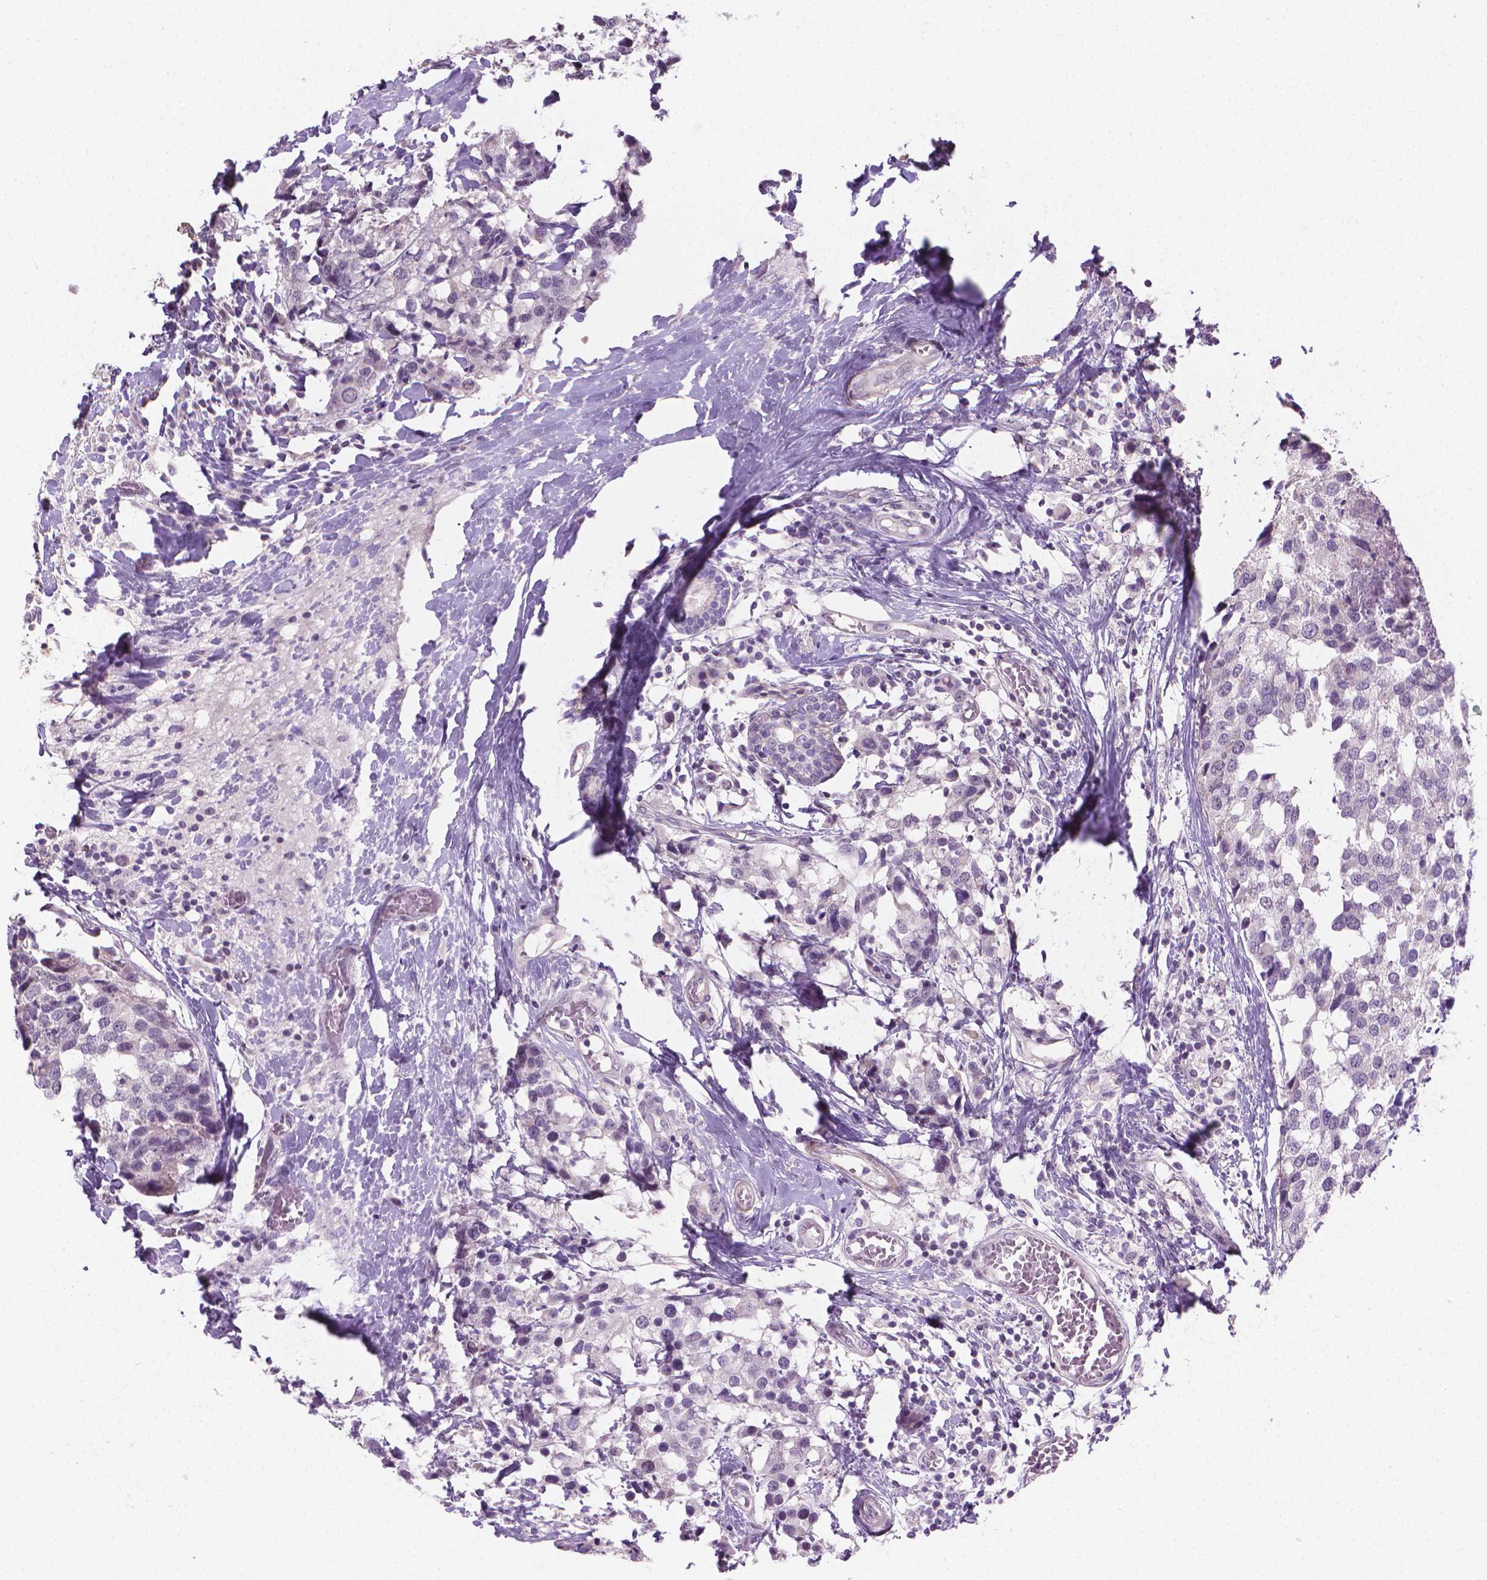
{"staining": {"intensity": "negative", "quantity": "none", "location": "none"}, "tissue": "breast cancer", "cell_type": "Tumor cells", "image_type": "cancer", "snomed": [{"axis": "morphology", "description": "Lobular carcinoma"}, {"axis": "topography", "description": "Breast"}], "caption": "The histopathology image reveals no staining of tumor cells in breast cancer.", "gene": "GSDMA", "patient": {"sex": "female", "age": 59}}